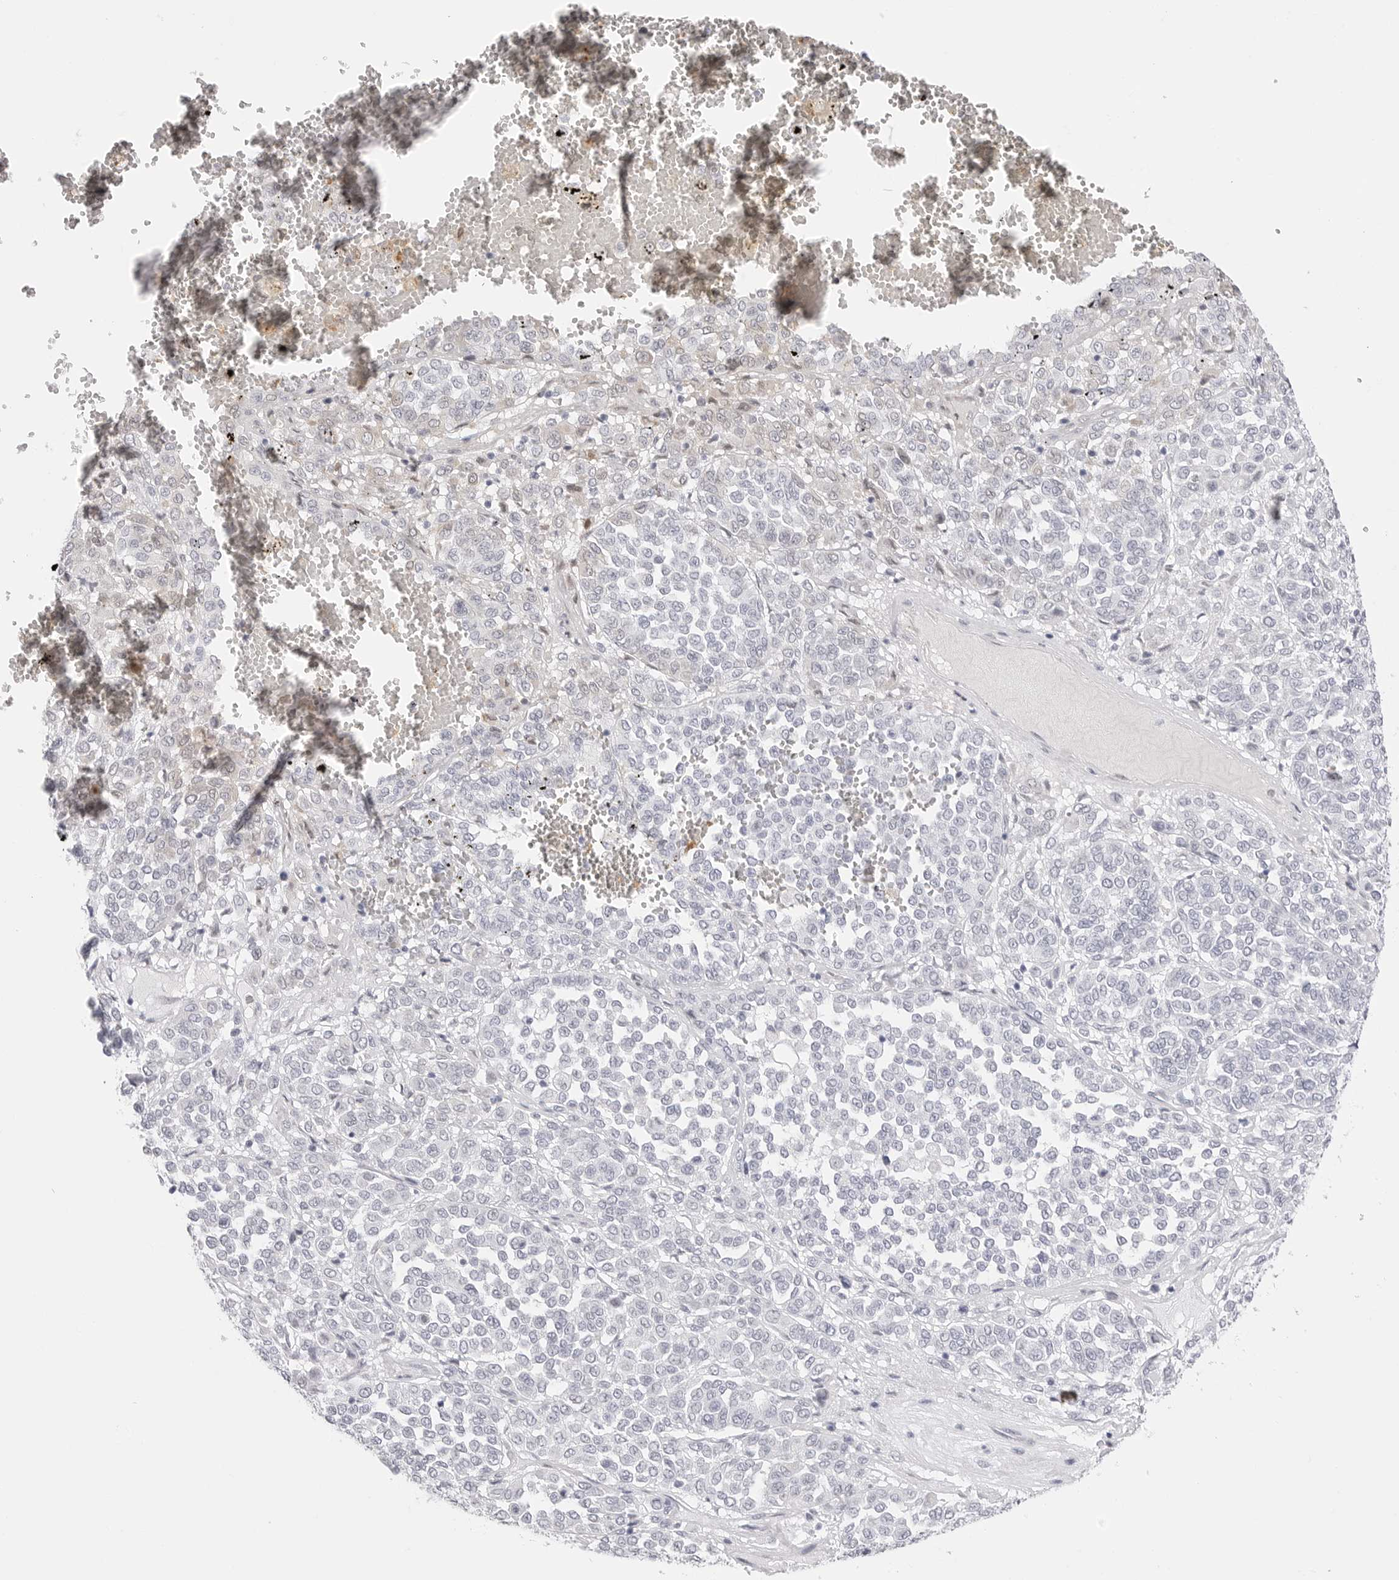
{"staining": {"intensity": "negative", "quantity": "none", "location": "none"}, "tissue": "melanoma", "cell_type": "Tumor cells", "image_type": "cancer", "snomed": [{"axis": "morphology", "description": "Malignant melanoma, Metastatic site"}, {"axis": "topography", "description": "Pancreas"}], "caption": "Protein analysis of melanoma displays no significant staining in tumor cells.", "gene": "TSSK1B", "patient": {"sex": "female", "age": 30}}